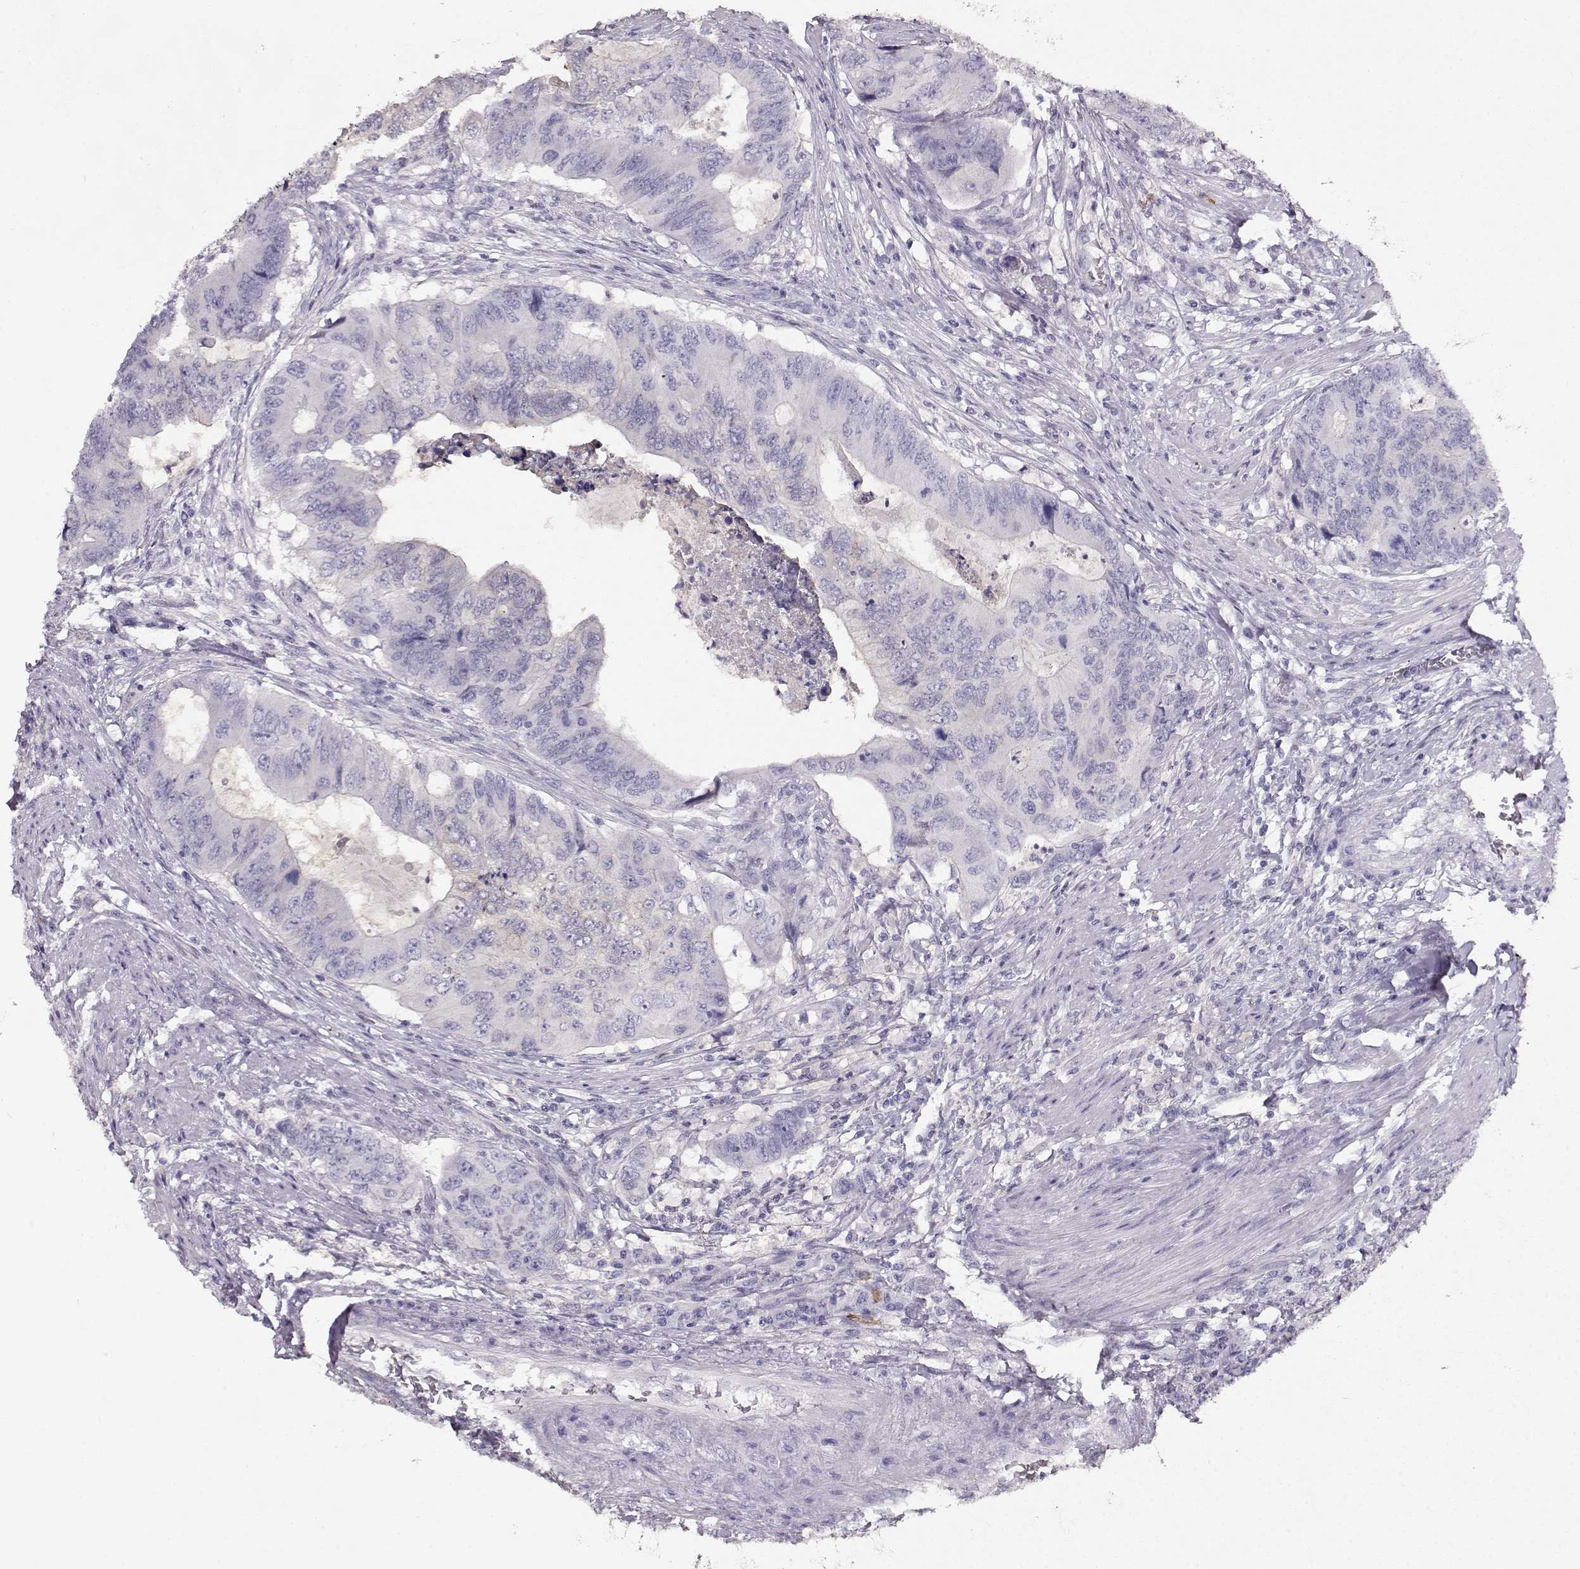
{"staining": {"intensity": "negative", "quantity": "none", "location": "none"}, "tissue": "colorectal cancer", "cell_type": "Tumor cells", "image_type": "cancer", "snomed": [{"axis": "morphology", "description": "Adenocarcinoma, NOS"}, {"axis": "topography", "description": "Colon"}], "caption": "Tumor cells show no significant protein positivity in colorectal adenocarcinoma.", "gene": "NDRG4", "patient": {"sex": "male", "age": 53}}